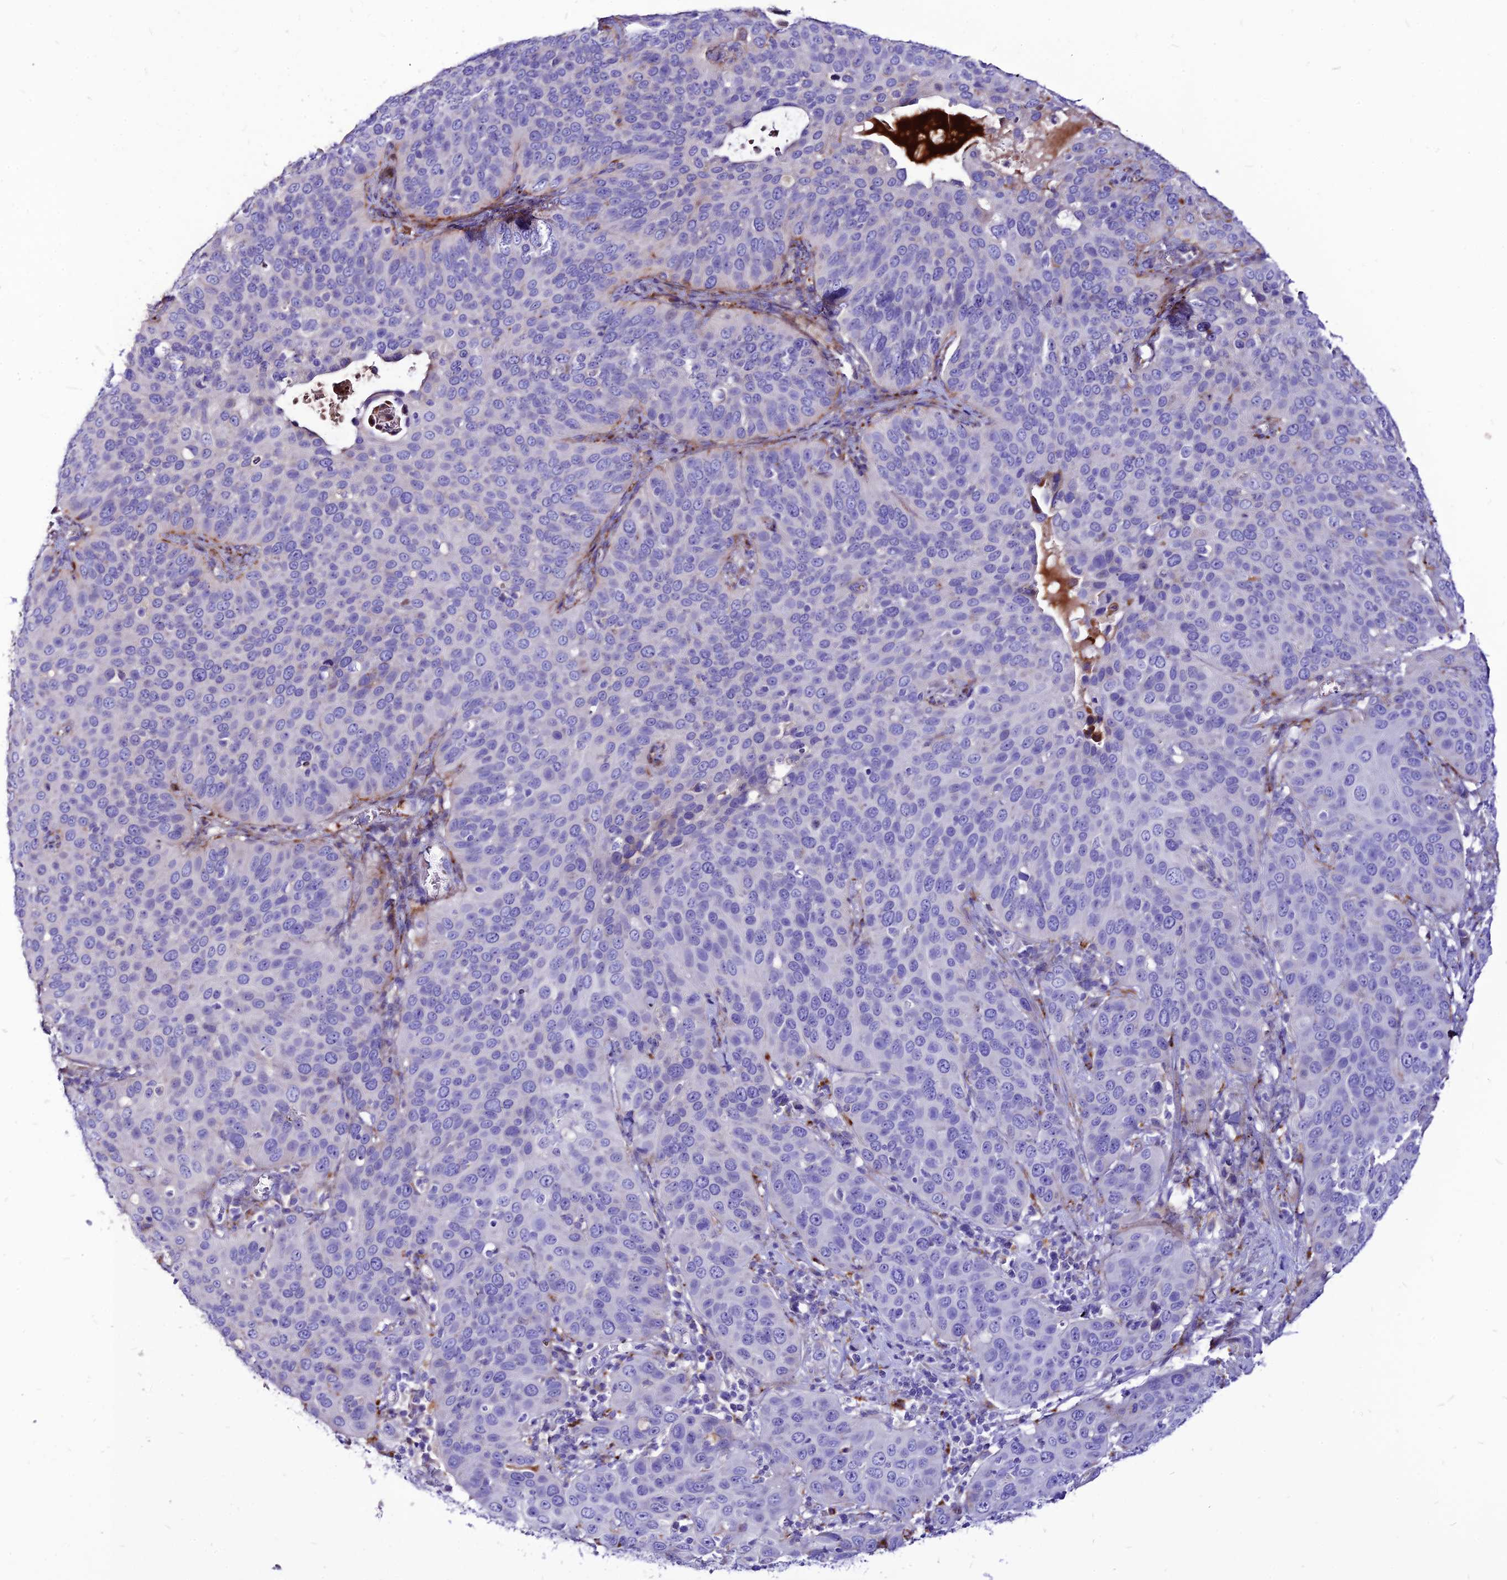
{"staining": {"intensity": "negative", "quantity": "none", "location": "none"}, "tissue": "cervical cancer", "cell_type": "Tumor cells", "image_type": "cancer", "snomed": [{"axis": "morphology", "description": "Squamous cell carcinoma, NOS"}, {"axis": "topography", "description": "Cervix"}], "caption": "DAB (3,3'-diaminobenzidine) immunohistochemical staining of human squamous cell carcinoma (cervical) displays no significant staining in tumor cells. (DAB (3,3'-diaminobenzidine) immunohistochemistry with hematoxylin counter stain).", "gene": "RIMOC1", "patient": {"sex": "female", "age": 36}}